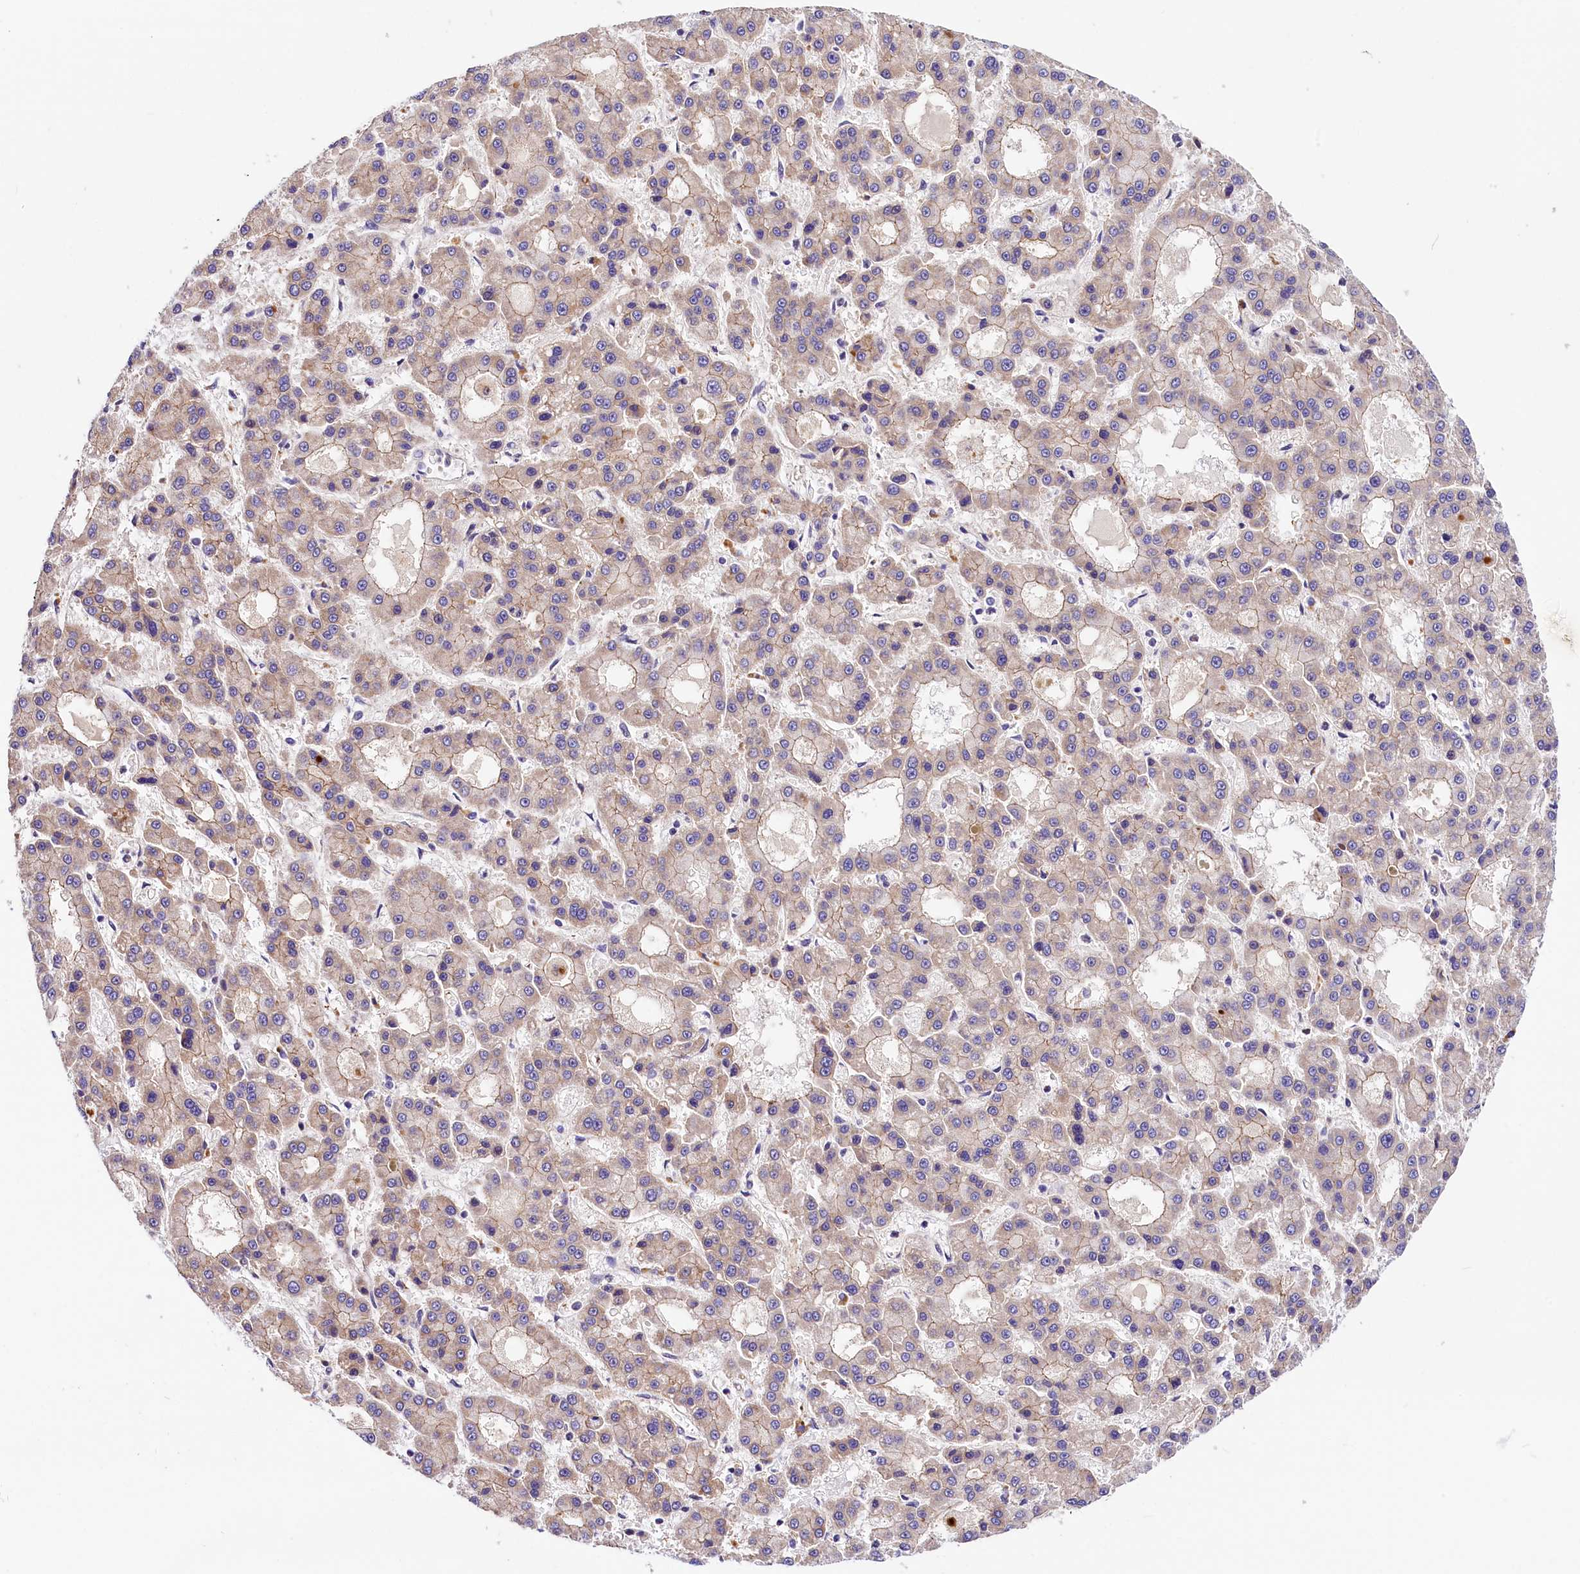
{"staining": {"intensity": "weak", "quantity": "<25%", "location": "cytoplasmic/membranous"}, "tissue": "liver cancer", "cell_type": "Tumor cells", "image_type": "cancer", "snomed": [{"axis": "morphology", "description": "Carcinoma, Hepatocellular, NOS"}, {"axis": "topography", "description": "Liver"}], "caption": "Liver cancer was stained to show a protein in brown. There is no significant staining in tumor cells. (DAB (3,3'-diaminobenzidine) IHC visualized using brightfield microscopy, high magnification).", "gene": "ARMC6", "patient": {"sex": "male", "age": 70}}